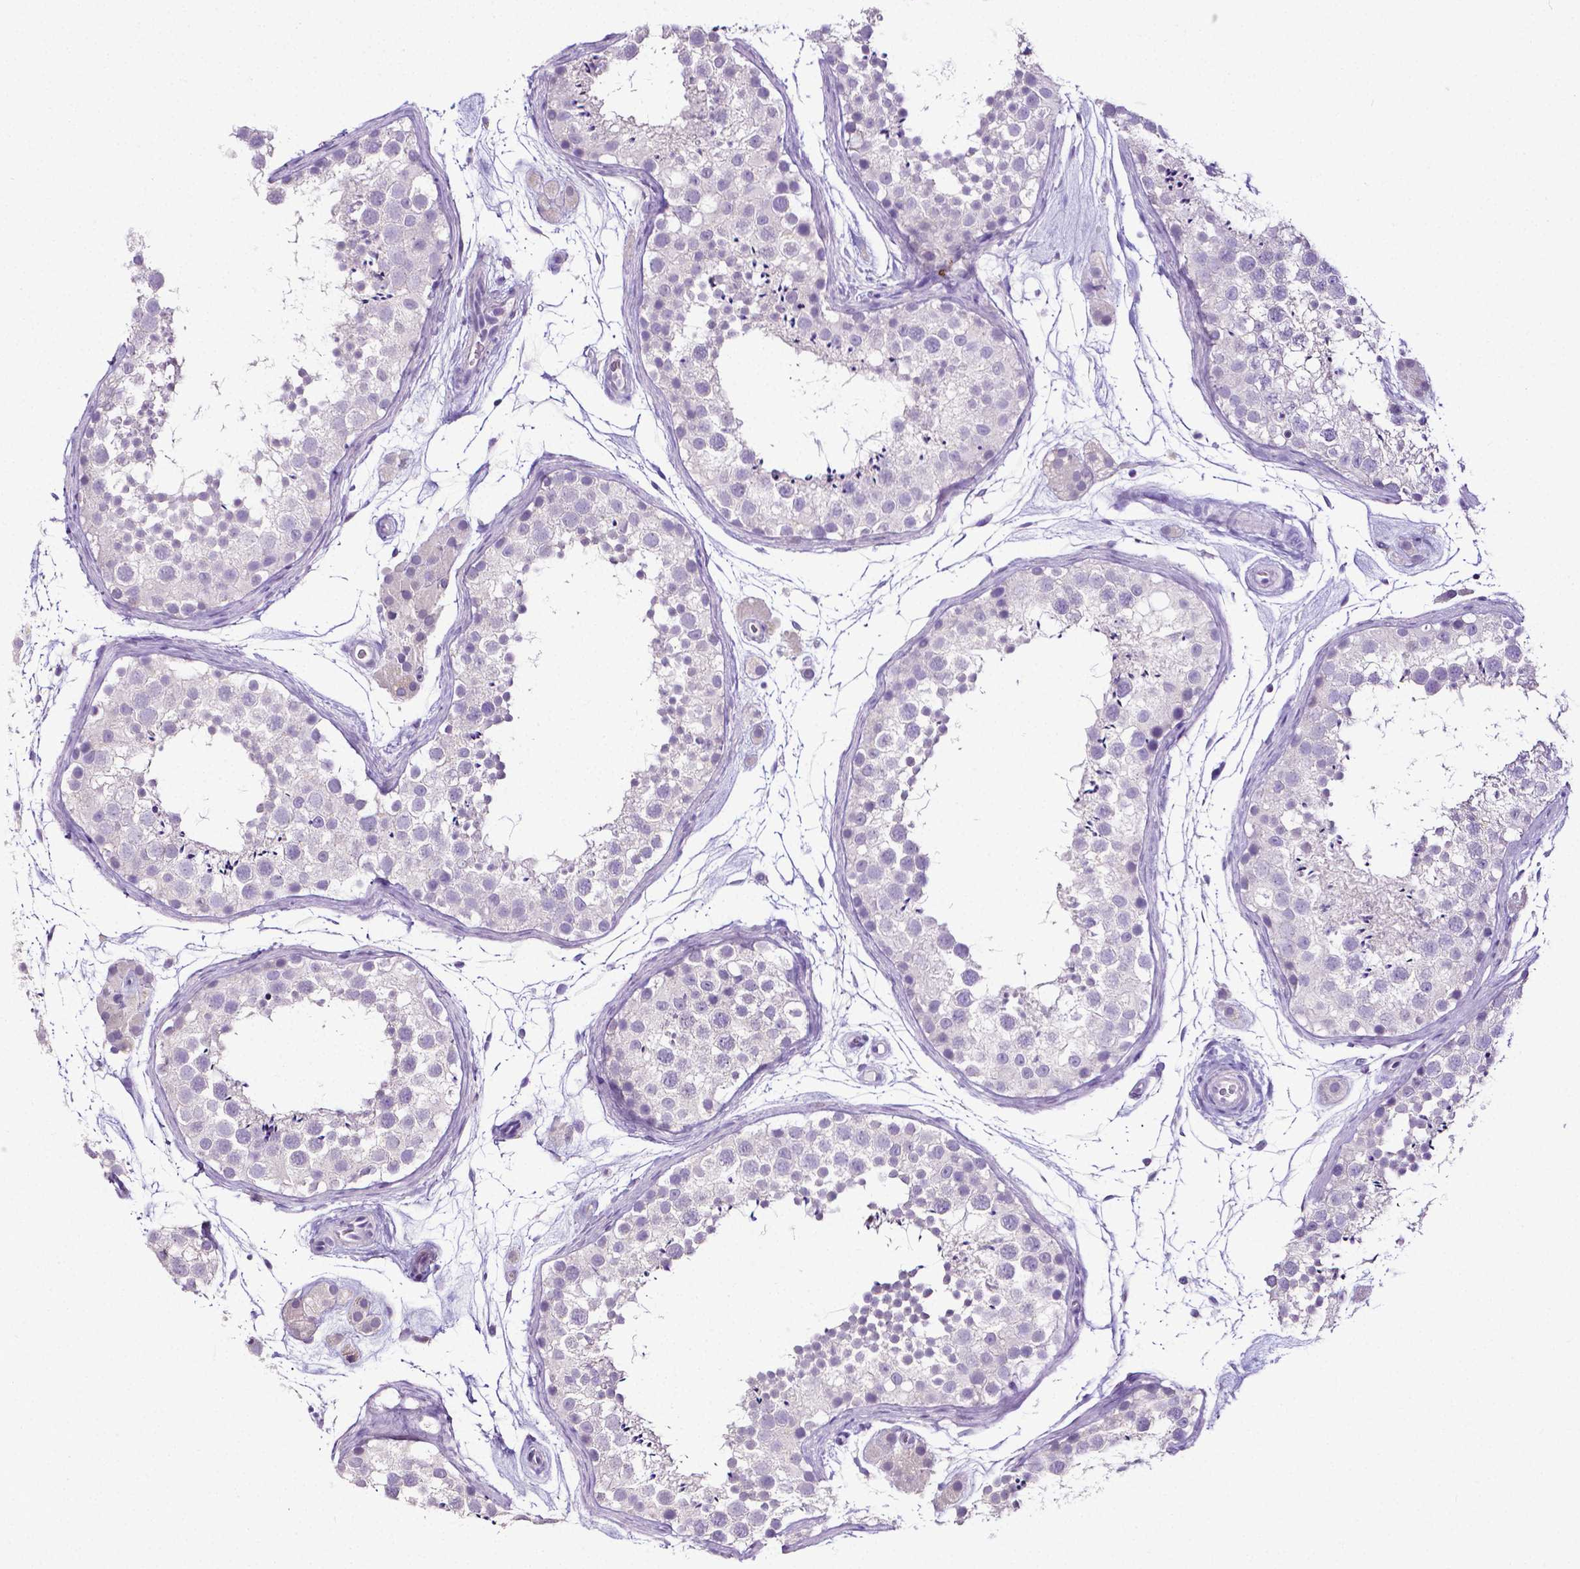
{"staining": {"intensity": "negative", "quantity": "none", "location": "none"}, "tissue": "testis", "cell_type": "Cells in seminiferous ducts", "image_type": "normal", "snomed": [{"axis": "morphology", "description": "Normal tissue, NOS"}, {"axis": "topography", "description": "Testis"}], "caption": "Human testis stained for a protein using IHC exhibits no staining in cells in seminiferous ducts.", "gene": "MMP9", "patient": {"sex": "male", "age": 41}}